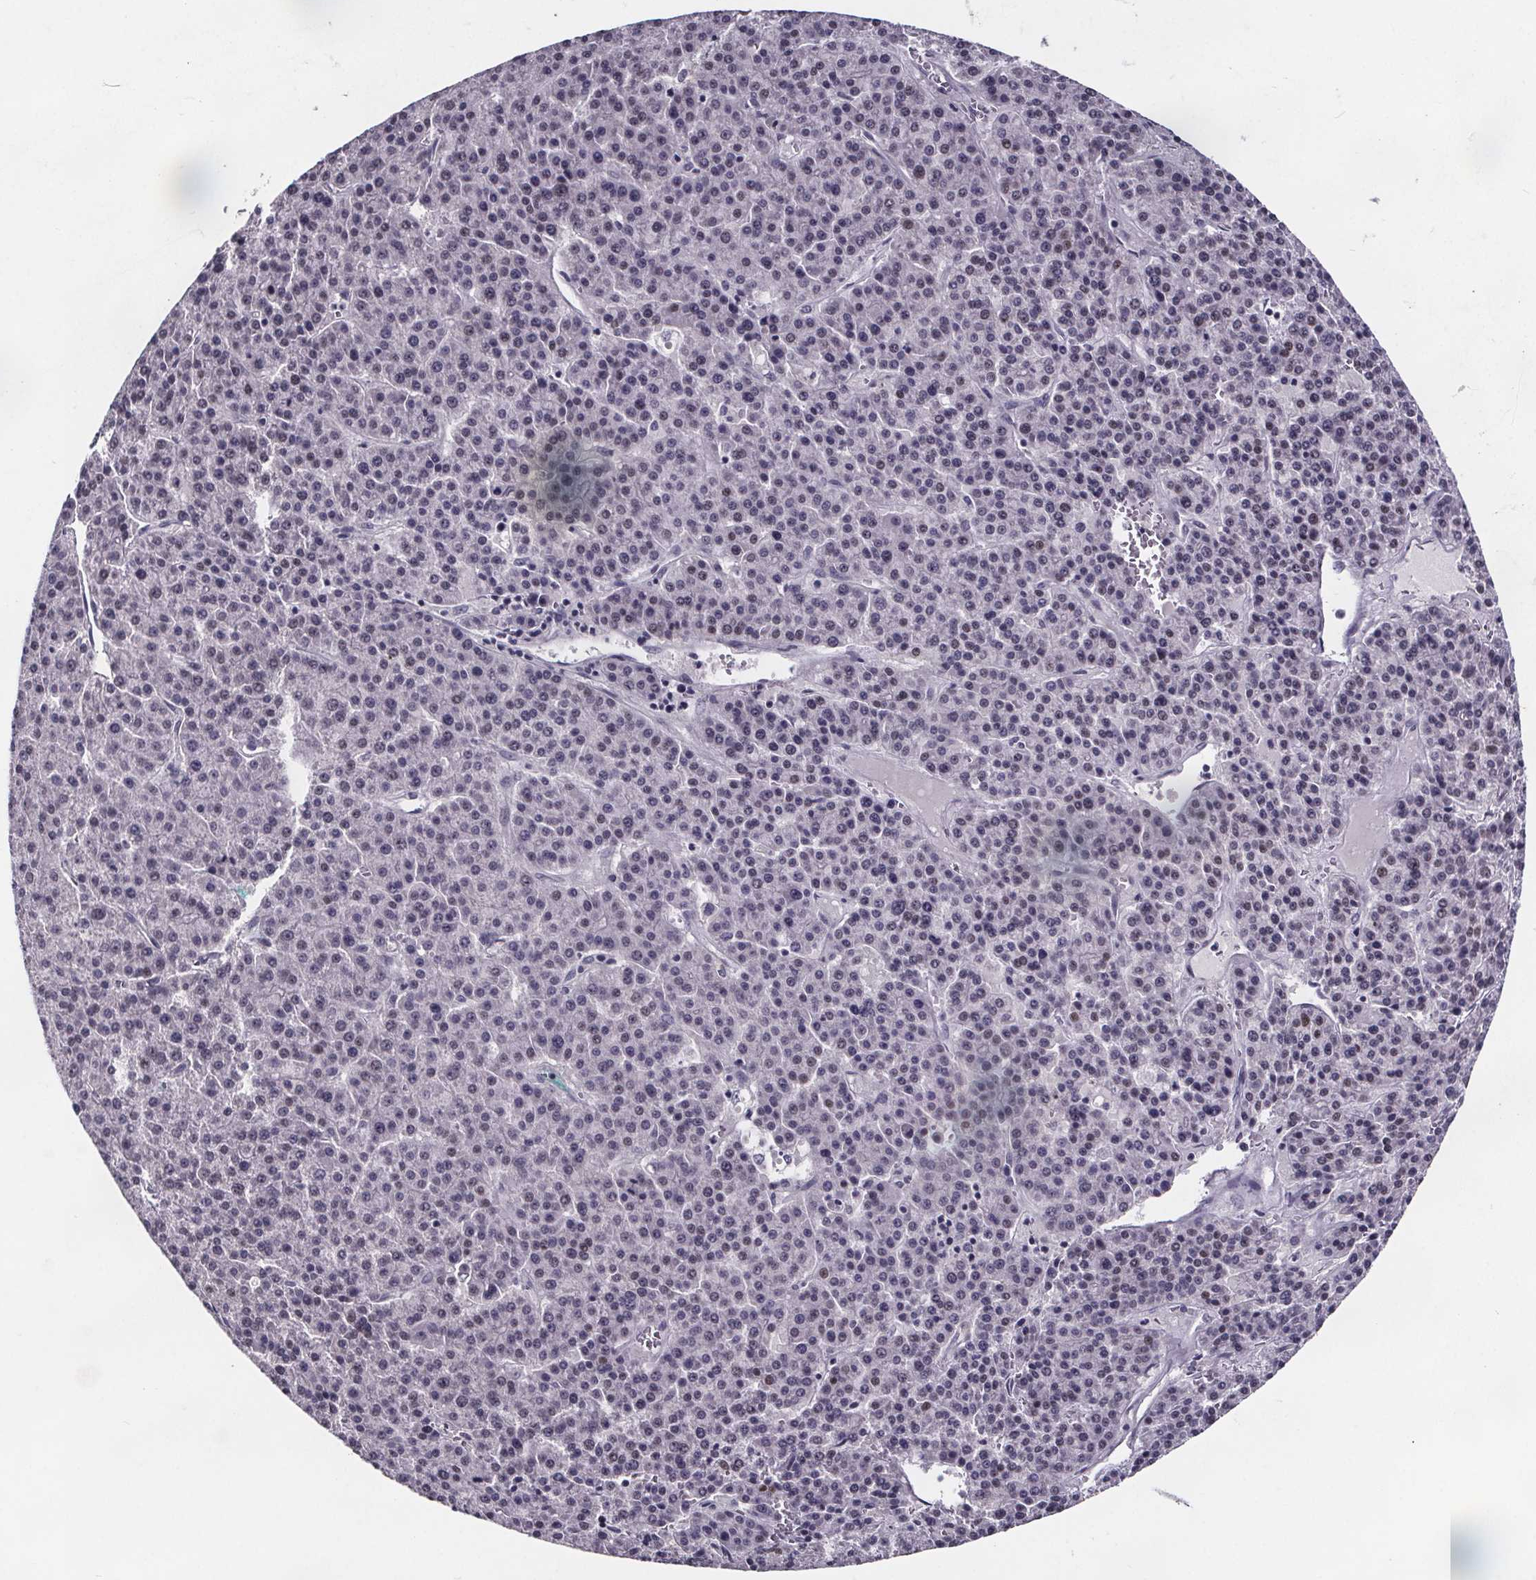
{"staining": {"intensity": "negative", "quantity": "none", "location": "none"}, "tissue": "liver cancer", "cell_type": "Tumor cells", "image_type": "cancer", "snomed": [{"axis": "morphology", "description": "Carcinoma, Hepatocellular, NOS"}, {"axis": "topography", "description": "Liver"}], "caption": "DAB (3,3'-diaminobenzidine) immunohistochemical staining of liver cancer exhibits no significant positivity in tumor cells.", "gene": "AR", "patient": {"sex": "female", "age": 58}}